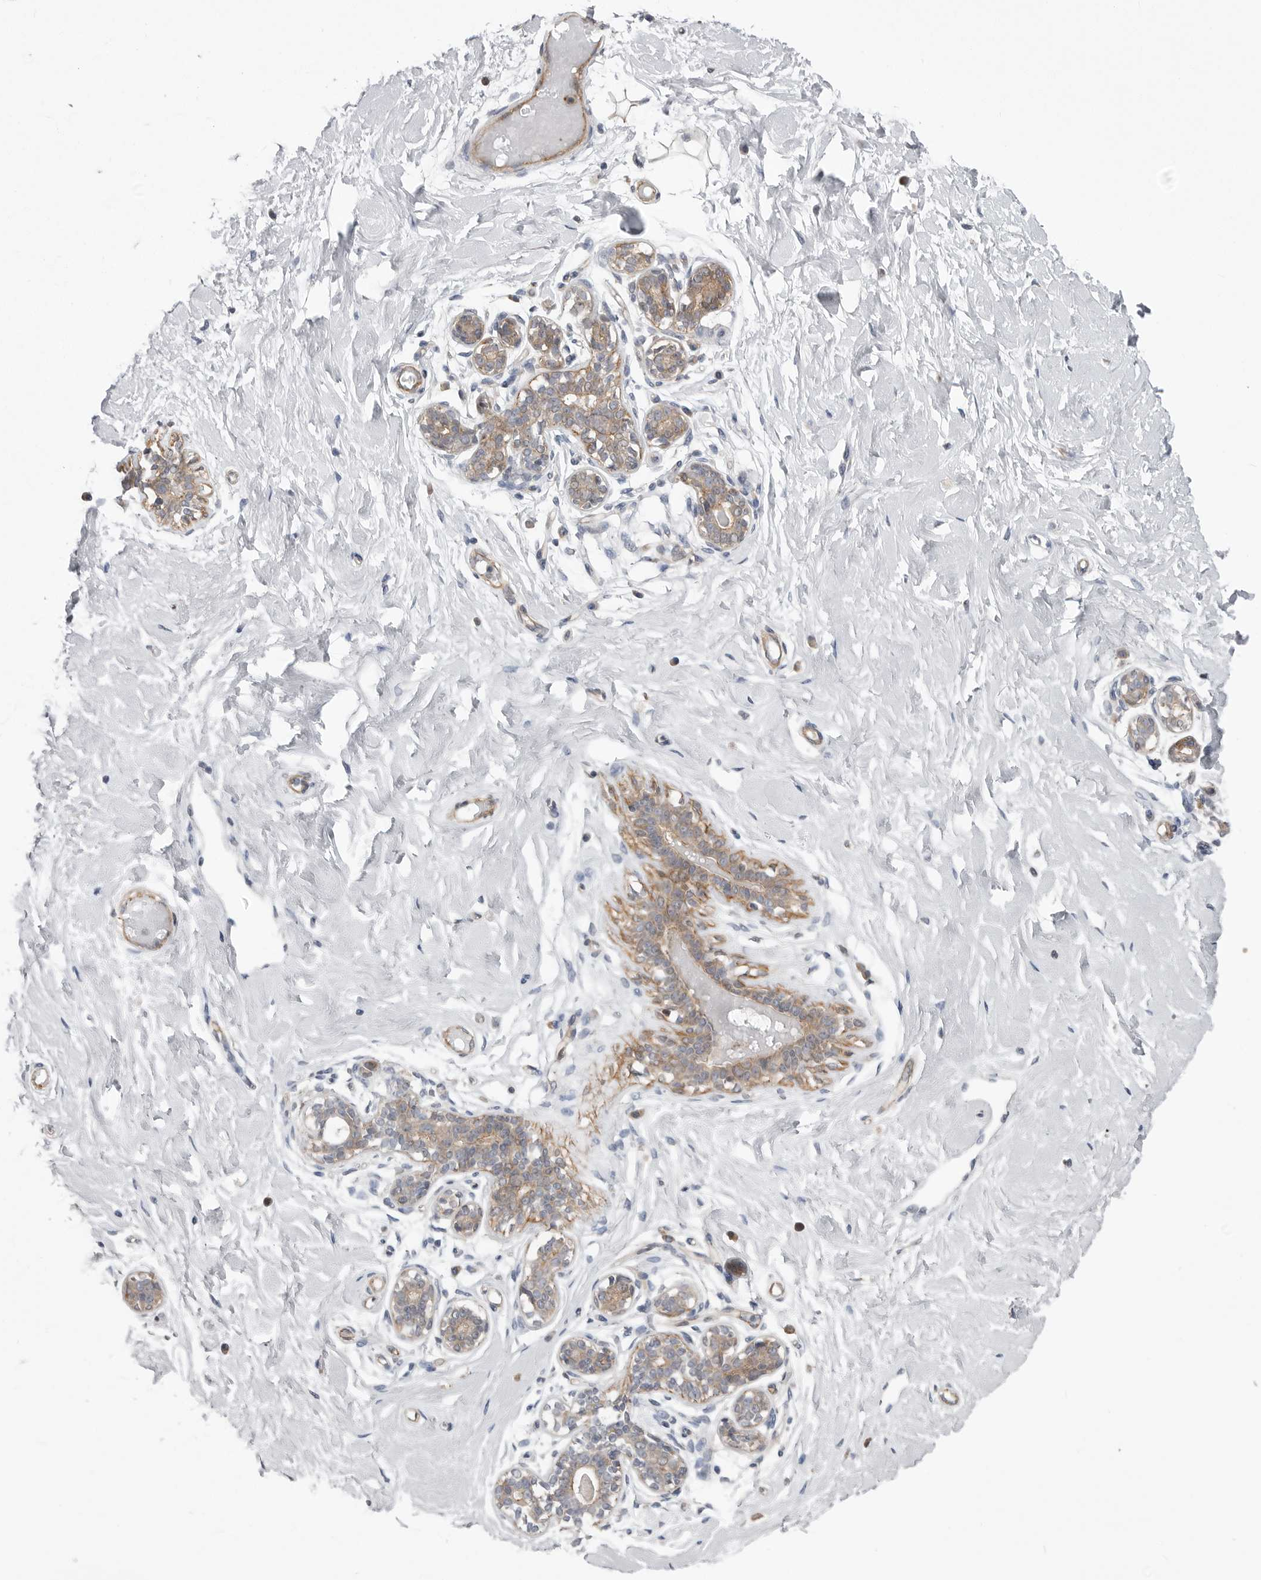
{"staining": {"intensity": "negative", "quantity": "none", "location": "none"}, "tissue": "breast", "cell_type": "Adipocytes", "image_type": "normal", "snomed": [{"axis": "morphology", "description": "Normal tissue, NOS"}, {"axis": "morphology", "description": "Adenoma, NOS"}, {"axis": "topography", "description": "Breast"}], "caption": "Adipocytes show no significant positivity in unremarkable breast. (DAB immunohistochemistry (IHC) visualized using brightfield microscopy, high magnification).", "gene": "SCP2", "patient": {"sex": "female", "age": 23}}